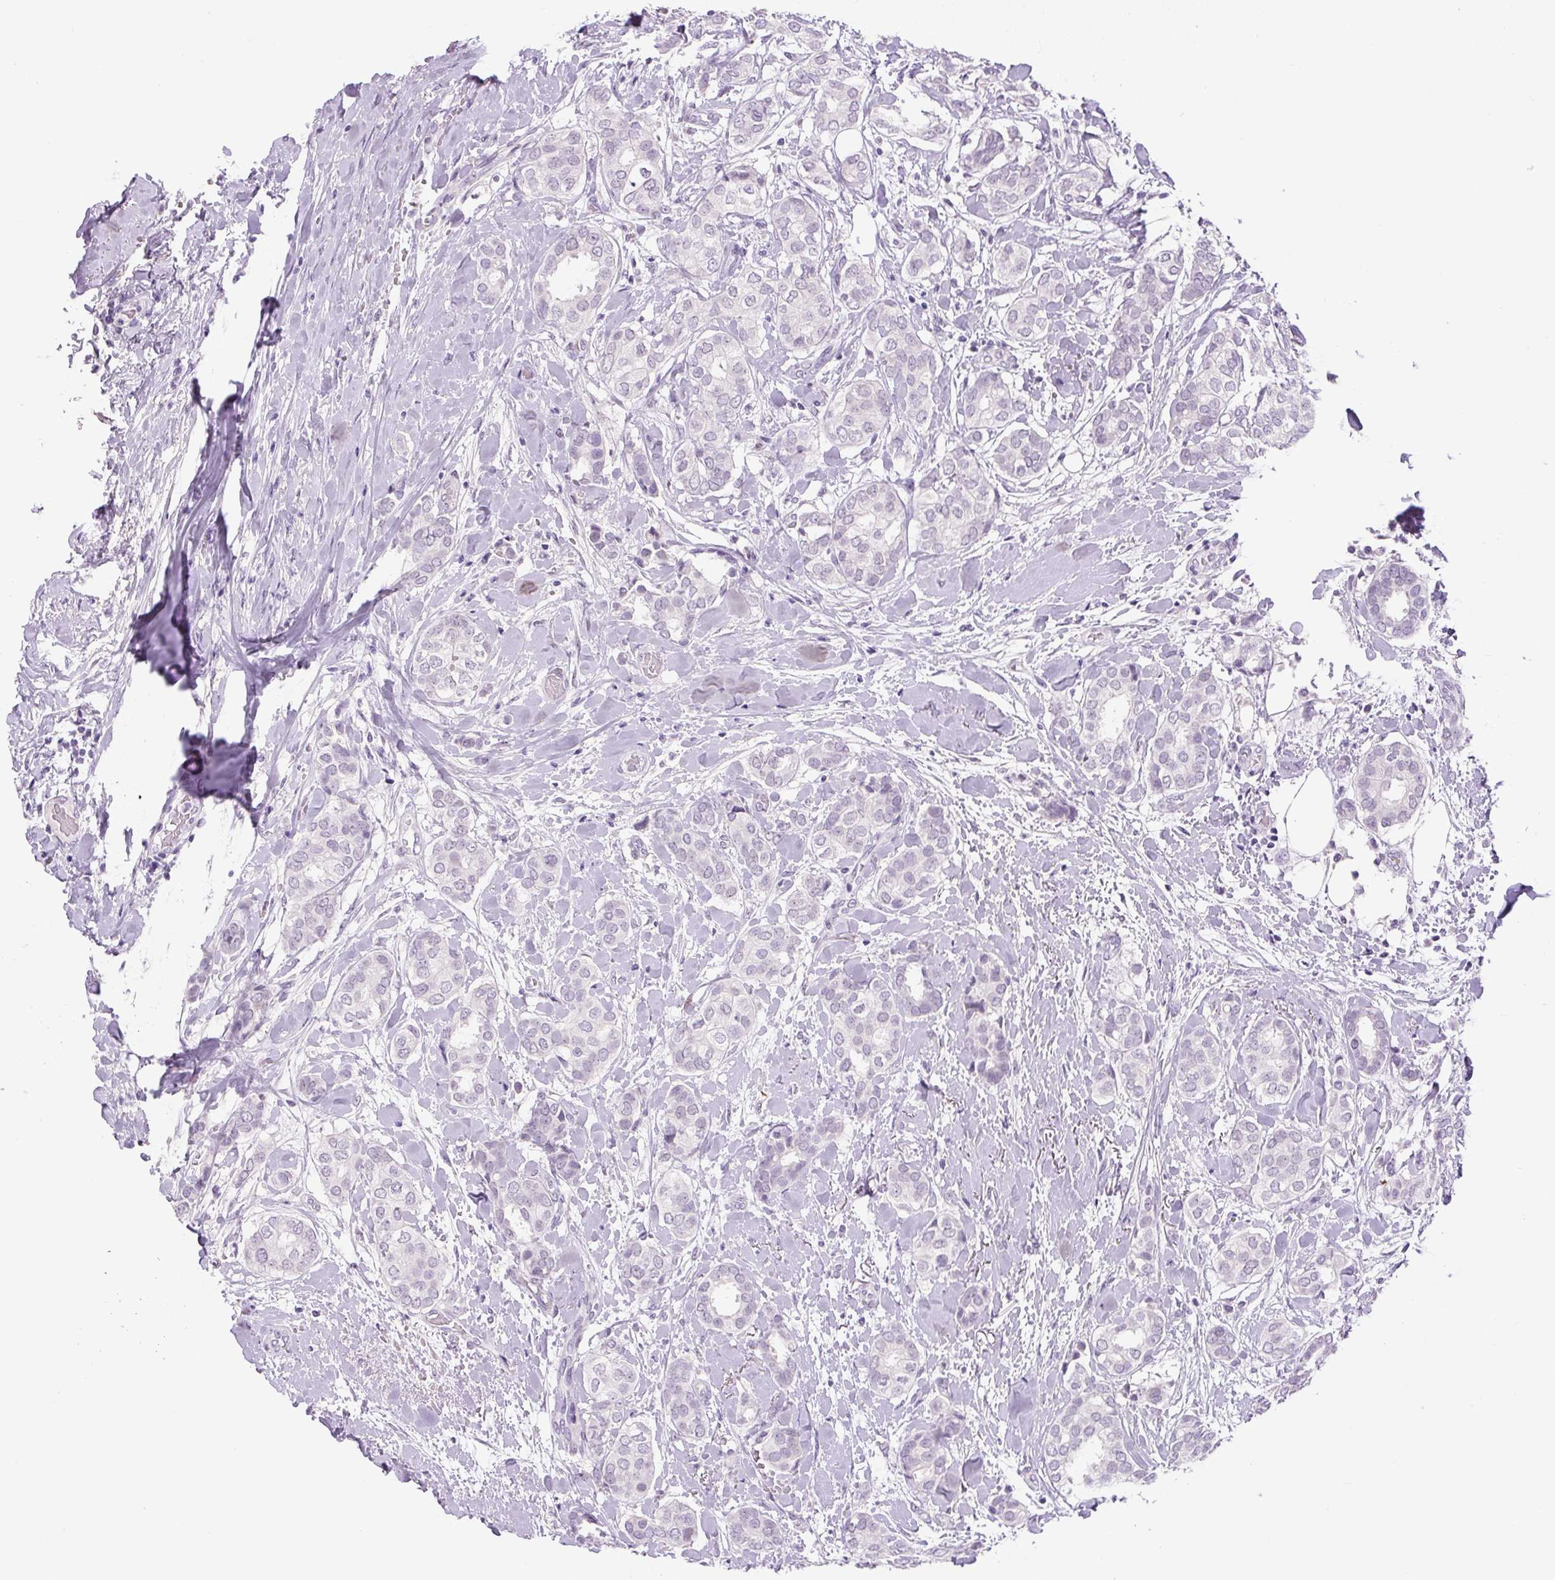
{"staining": {"intensity": "negative", "quantity": "none", "location": "none"}, "tissue": "breast cancer", "cell_type": "Tumor cells", "image_type": "cancer", "snomed": [{"axis": "morphology", "description": "Duct carcinoma"}, {"axis": "topography", "description": "Breast"}], "caption": "This is a histopathology image of immunohistochemistry (IHC) staining of breast intraductal carcinoma, which shows no expression in tumor cells.", "gene": "SIX1", "patient": {"sex": "female", "age": 73}}